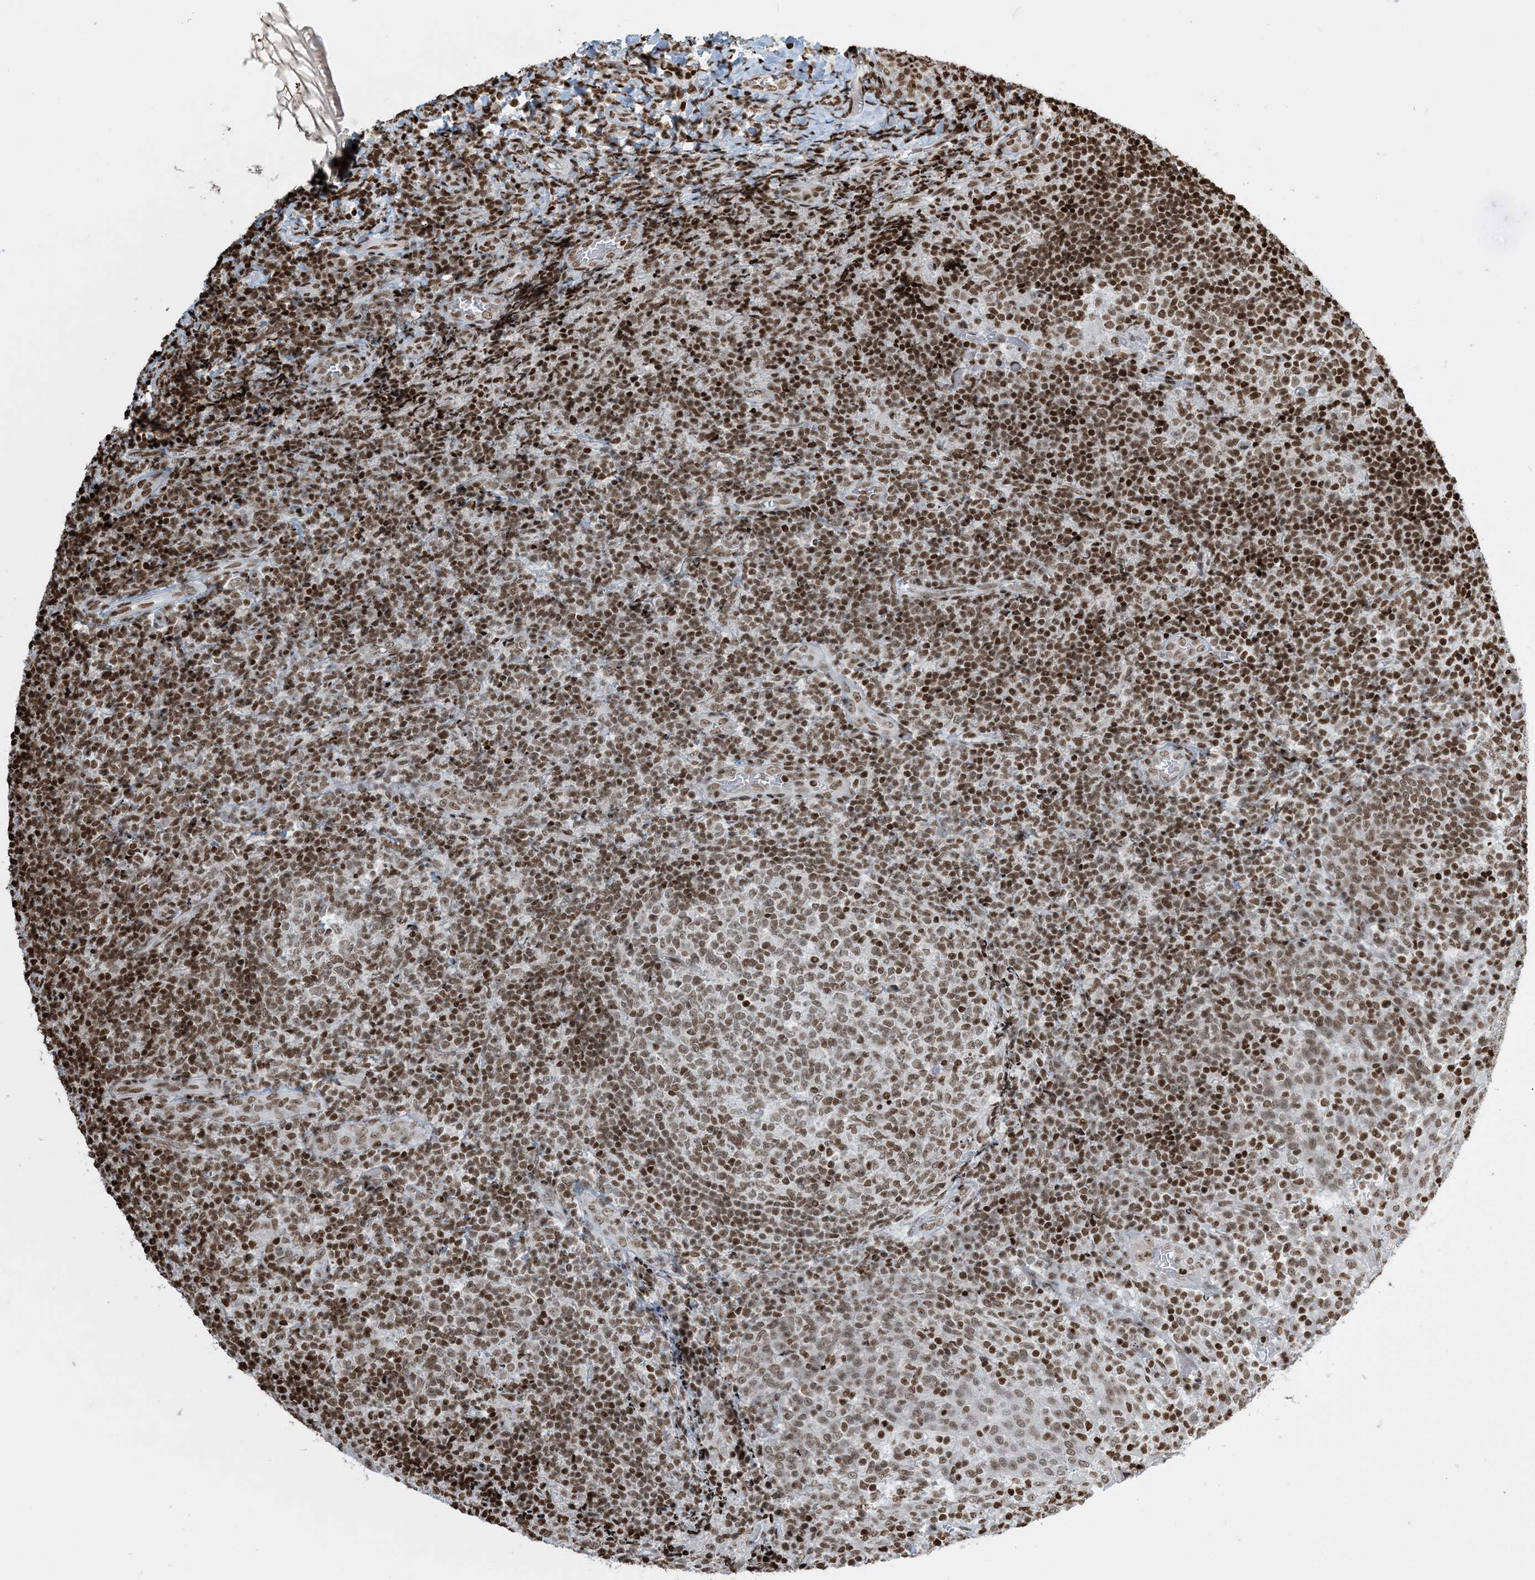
{"staining": {"intensity": "moderate", "quantity": ">75%", "location": "nuclear"}, "tissue": "tonsil", "cell_type": "Germinal center cells", "image_type": "normal", "snomed": [{"axis": "morphology", "description": "Normal tissue, NOS"}, {"axis": "topography", "description": "Tonsil"}], "caption": "Approximately >75% of germinal center cells in normal tonsil demonstrate moderate nuclear protein expression as visualized by brown immunohistochemical staining.", "gene": "H3", "patient": {"sex": "female", "age": 19}}